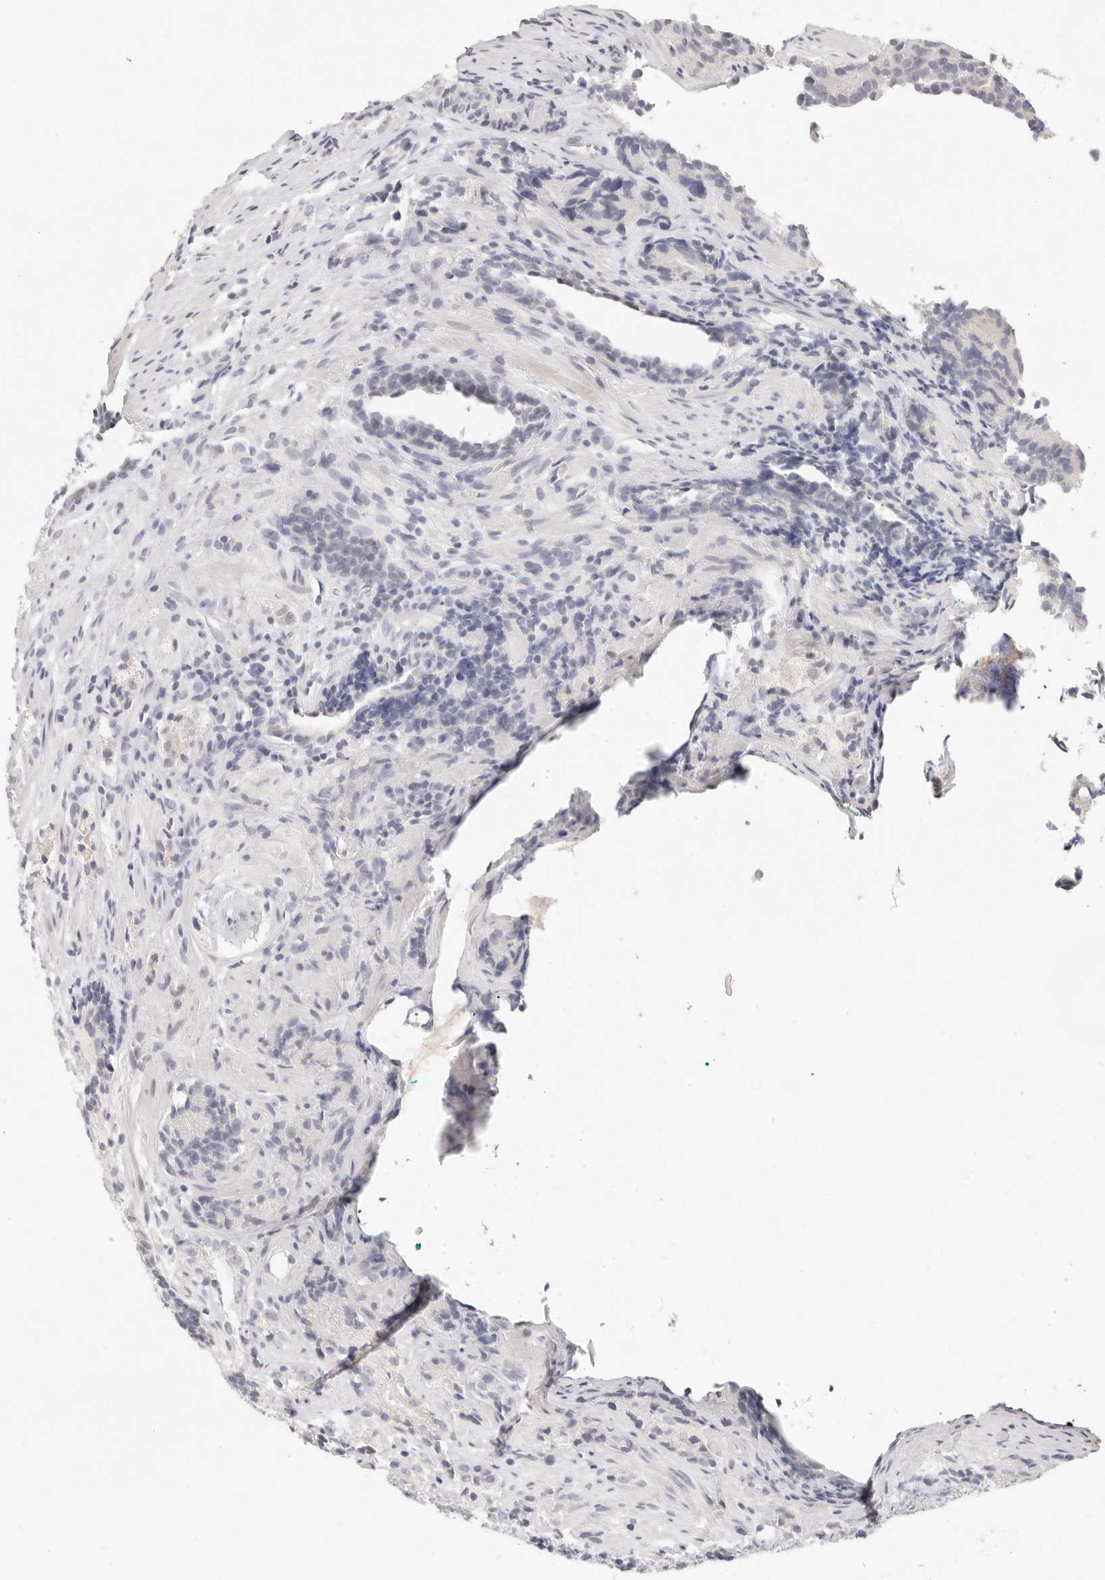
{"staining": {"intensity": "negative", "quantity": "none", "location": "none"}, "tissue": "prostate cancer", "cell_type": "Tumor cells", "image_type": "cancer", "snomed": [{"axis": "morphology", "description": "Adenocarcinoma, High grade"}, {"axis": "topography", "description": "Prostate"}], "caption": "This is an immunohistochemistry micrograph of prostate cancer (adenocarcinoma (high-grade)). There is no expression in tumor cells.", "gene": "ASCL1", "patient": {"sex": "male", "age": 56}}